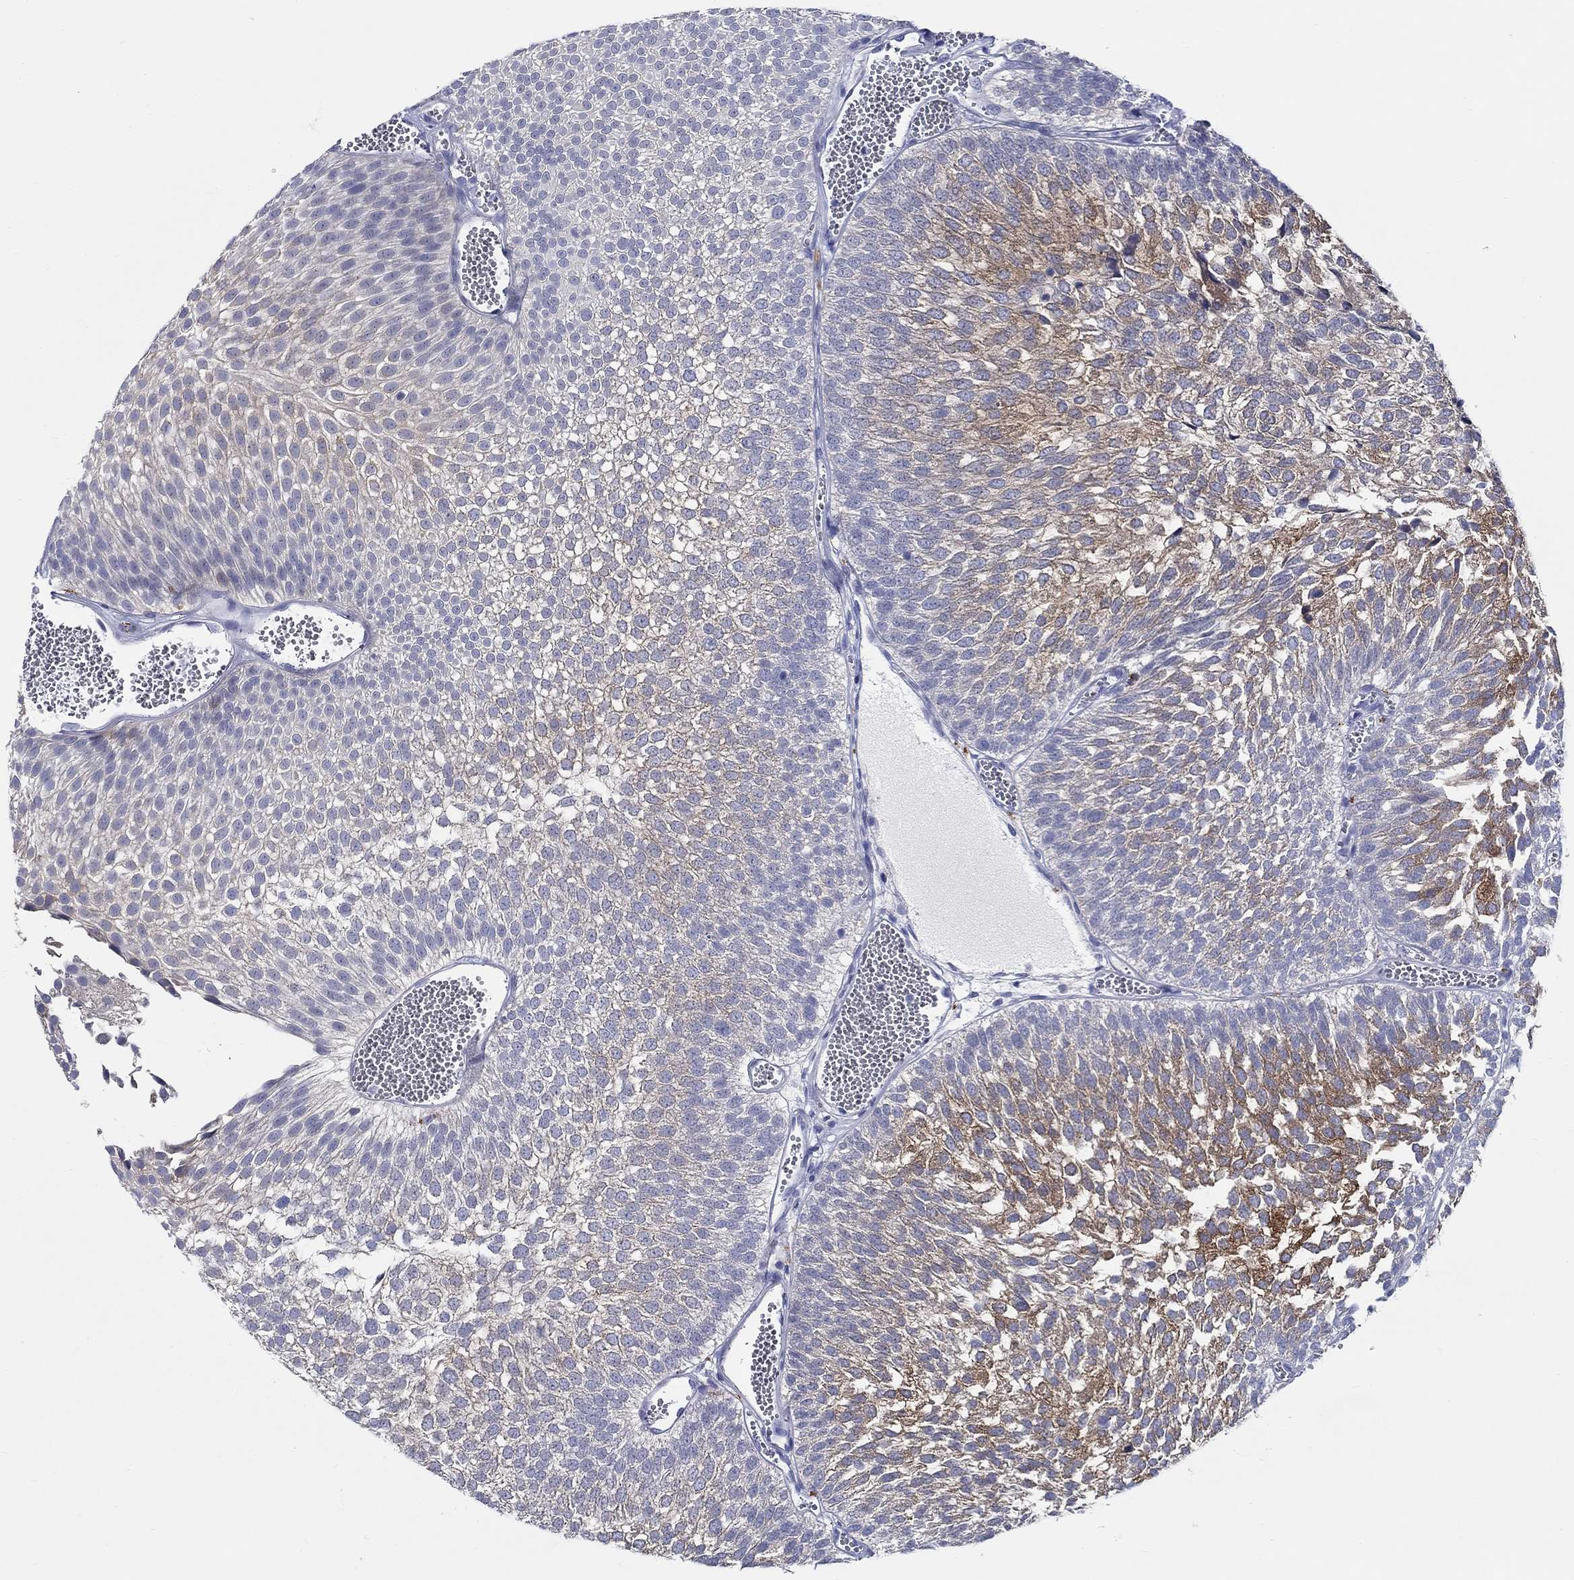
{"staining": {"intensity": "moderate", "quantity": "25%-75%", "location": "cytoplasmic/membranous"}, "tissue": "urothelial cancer", "cell_type": "Tumor cells", "image_type": "cancer", "snomed": [{"axis": "morphology", "description": "Urothelial carcinoma, Low grade"}, {"axis": "topography", "description": "Urinary bladder"}], "caption": "Protein expression analysis of human urothelial carcinoma (low-grade) reveals moderate cytoplasmic/membranous positivity in approximately 25%-75% of tumor cells. Nuclei are stained in blue.", "gene": "RAP1GAP", "patient": {"sex": "male", "age": 52}}